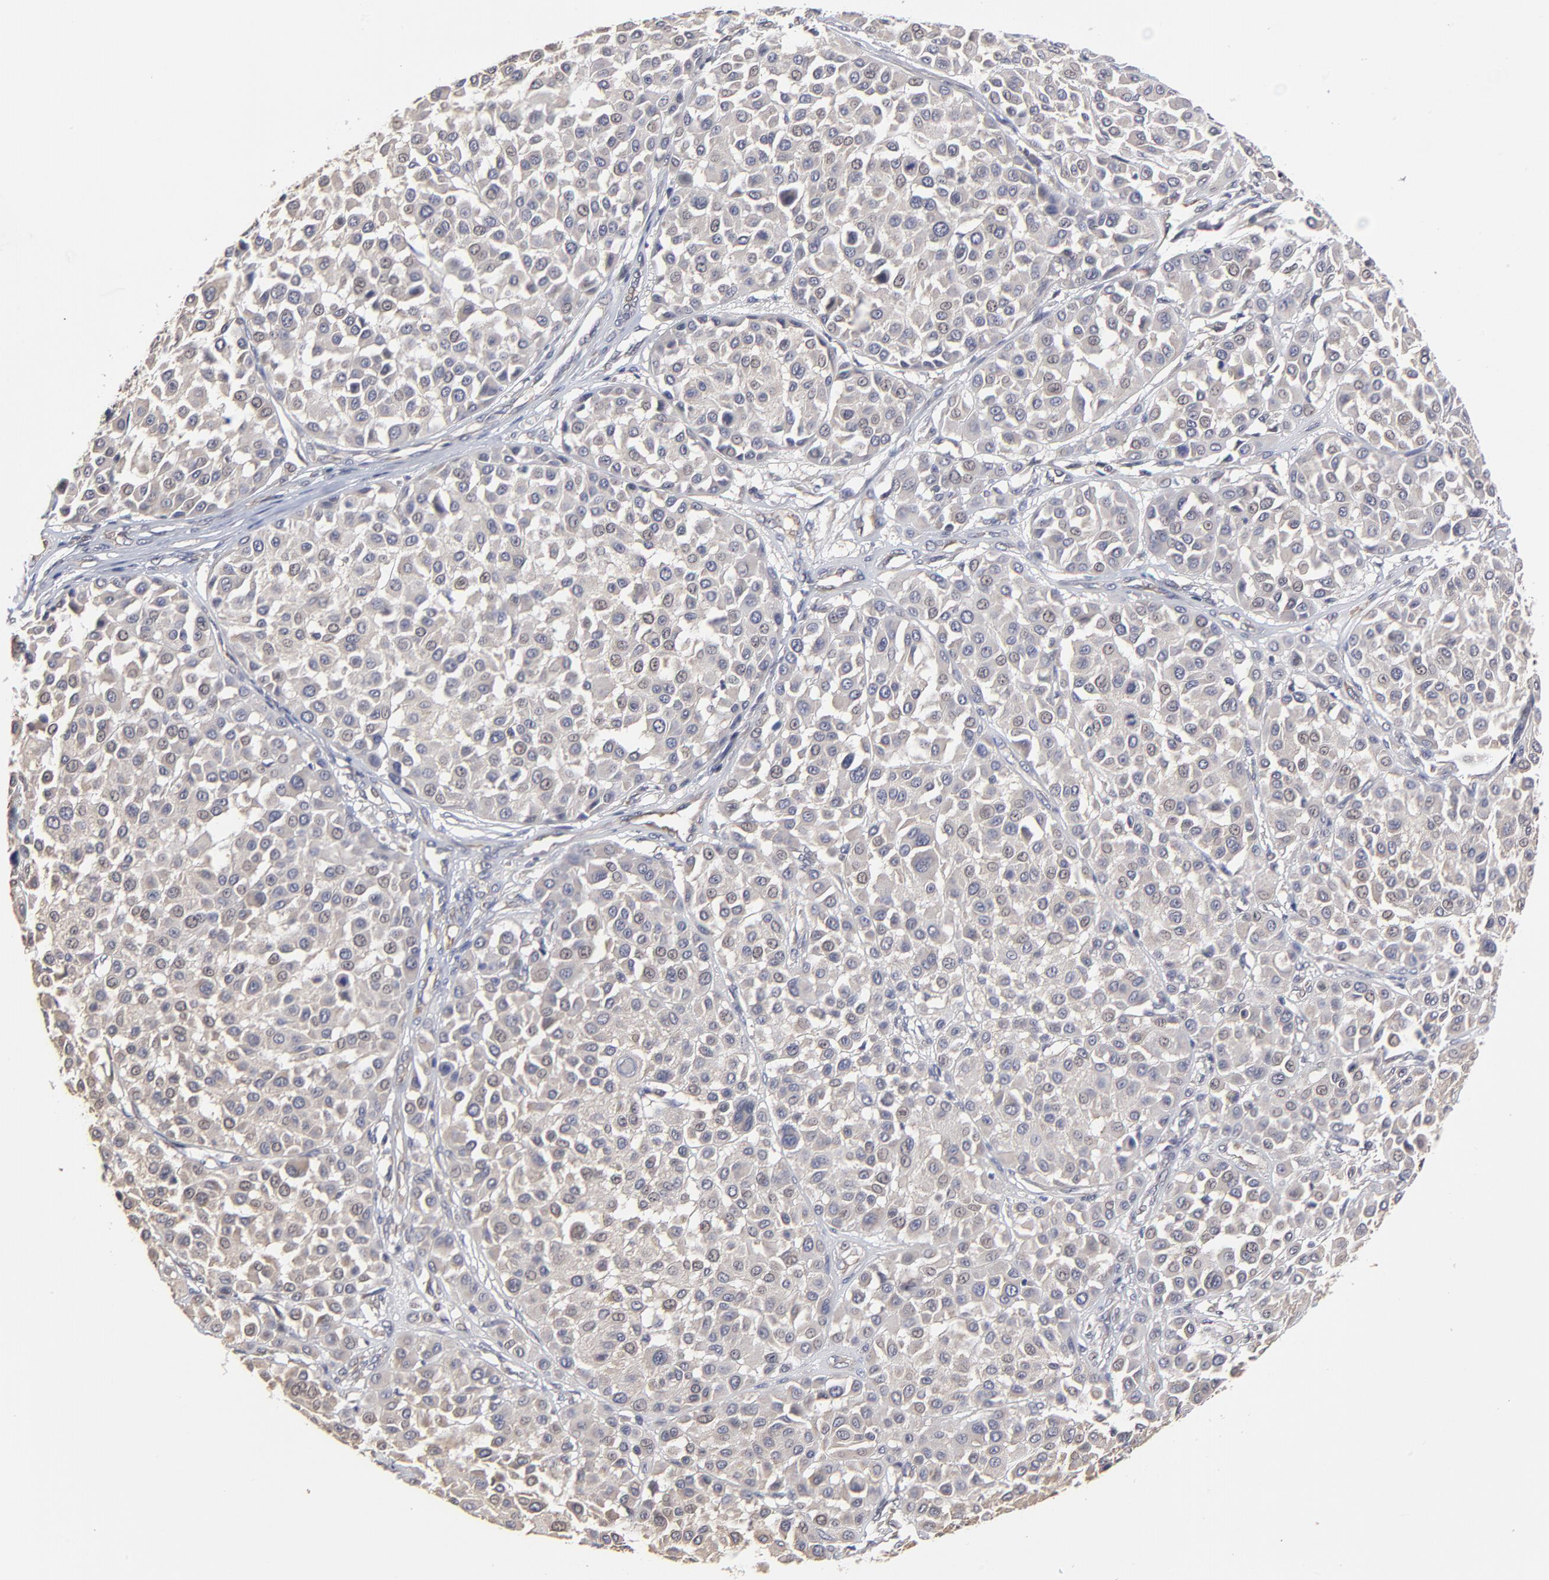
{"staining": {"intensity": "weak", "quantity": ">75%", "location": "cytoplasmic/membranous"}, "tissue": "melanoma", "cell_type": "Tumor cells", "image_type": "cancer", "snomed": [{"axis": "morphology", "description": "Malignant melanoma, Metastatic site"}, {"axis": "topography", "description": "Soft tissue"}], "caption": "Protein staining by IHC reveals weak cytoplasmic/membranous positivity in approximately >75% of tumor cells in melanoma. (brown staining indicates protein expression, while blue staining denotes nuclei).", "gene": "ZNF157", "patient": {"sex": "male", "age": 41}}